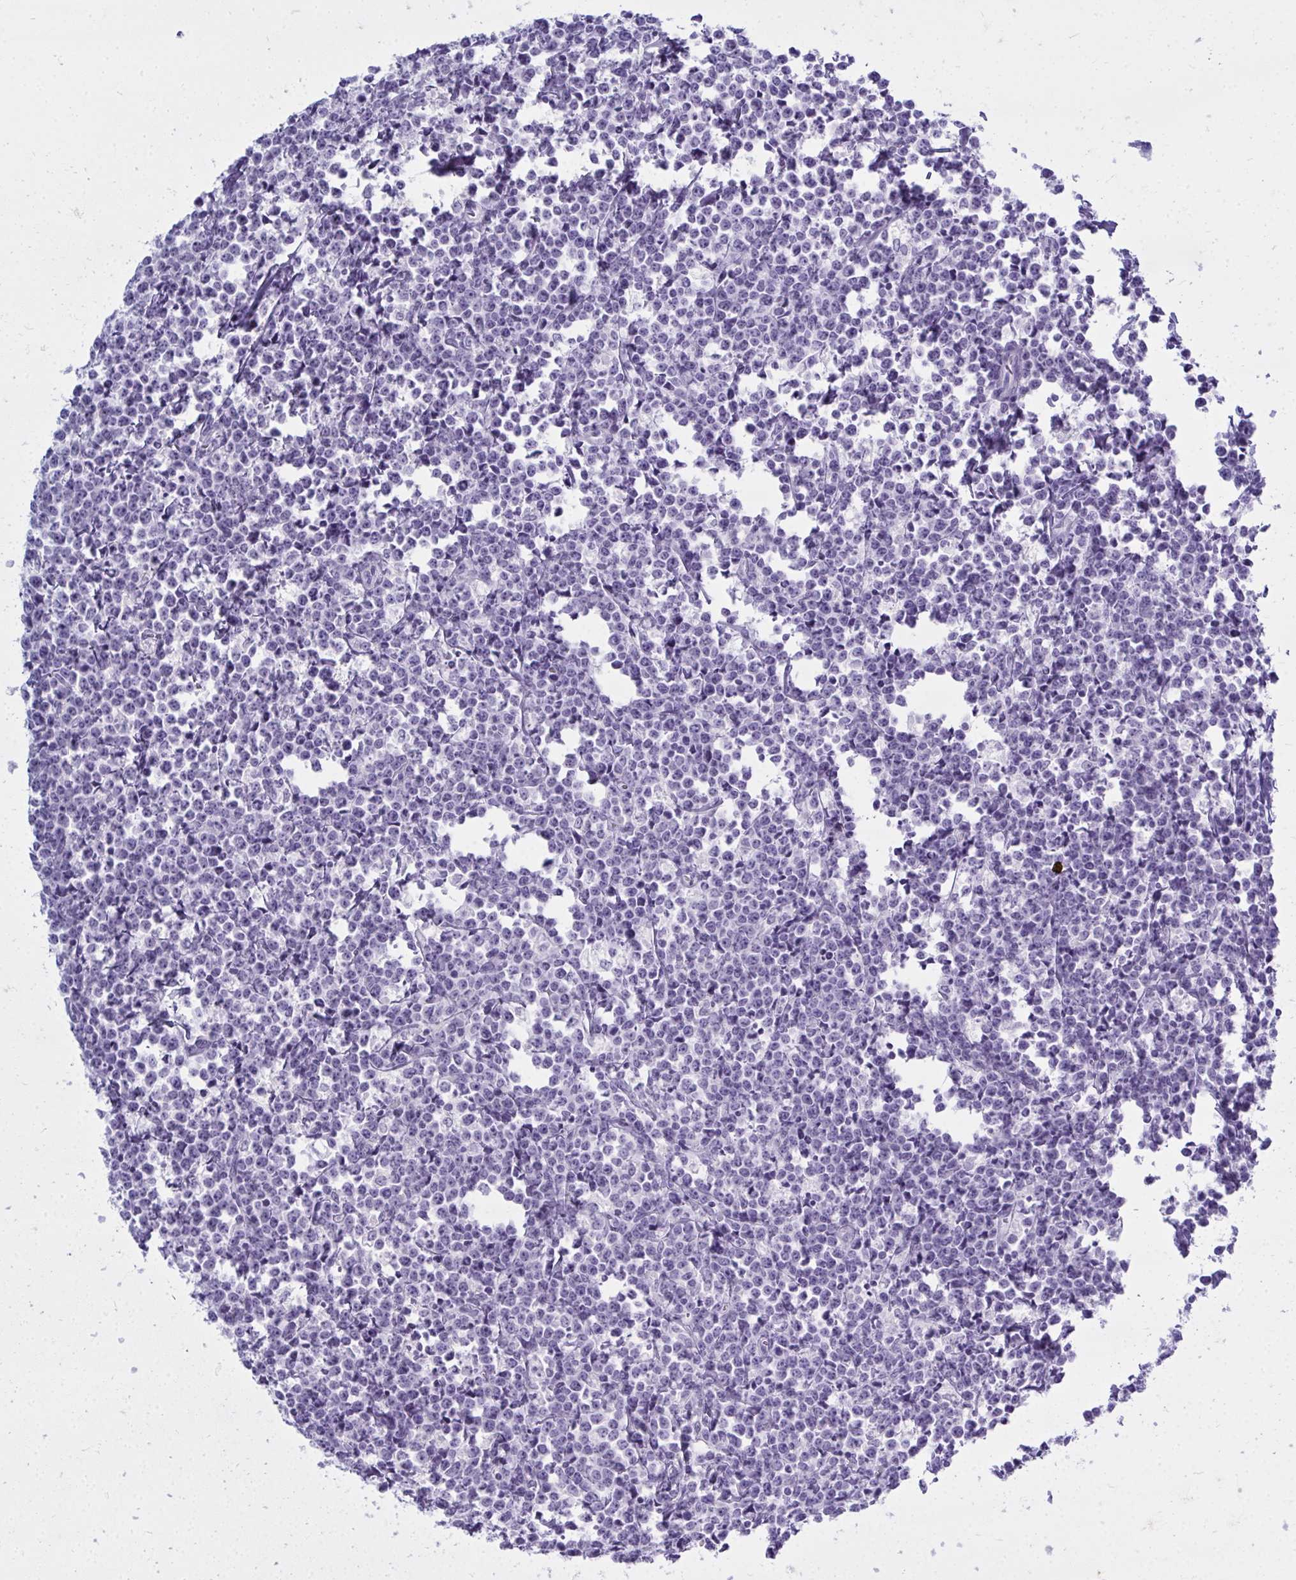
{"staining": {"intensity": "negative", "quantity": "none", "location": "none"}, "tissue": "lymphoma", "cell_type": "Tumor cells", "image_type": "cancer", "snomed": [{"axis": "morphology", "description": "Malignant lymphoma, non-Hodgkin's type, High grade"}, {"axis": "topography", "description": "Small intestine"}], "caption": "This is an IHC histopathology image of human lymphoma. There is no positivity in tumor cells.", "gene": "QDPR", "patient": {"sex": "female", "age": 56}}